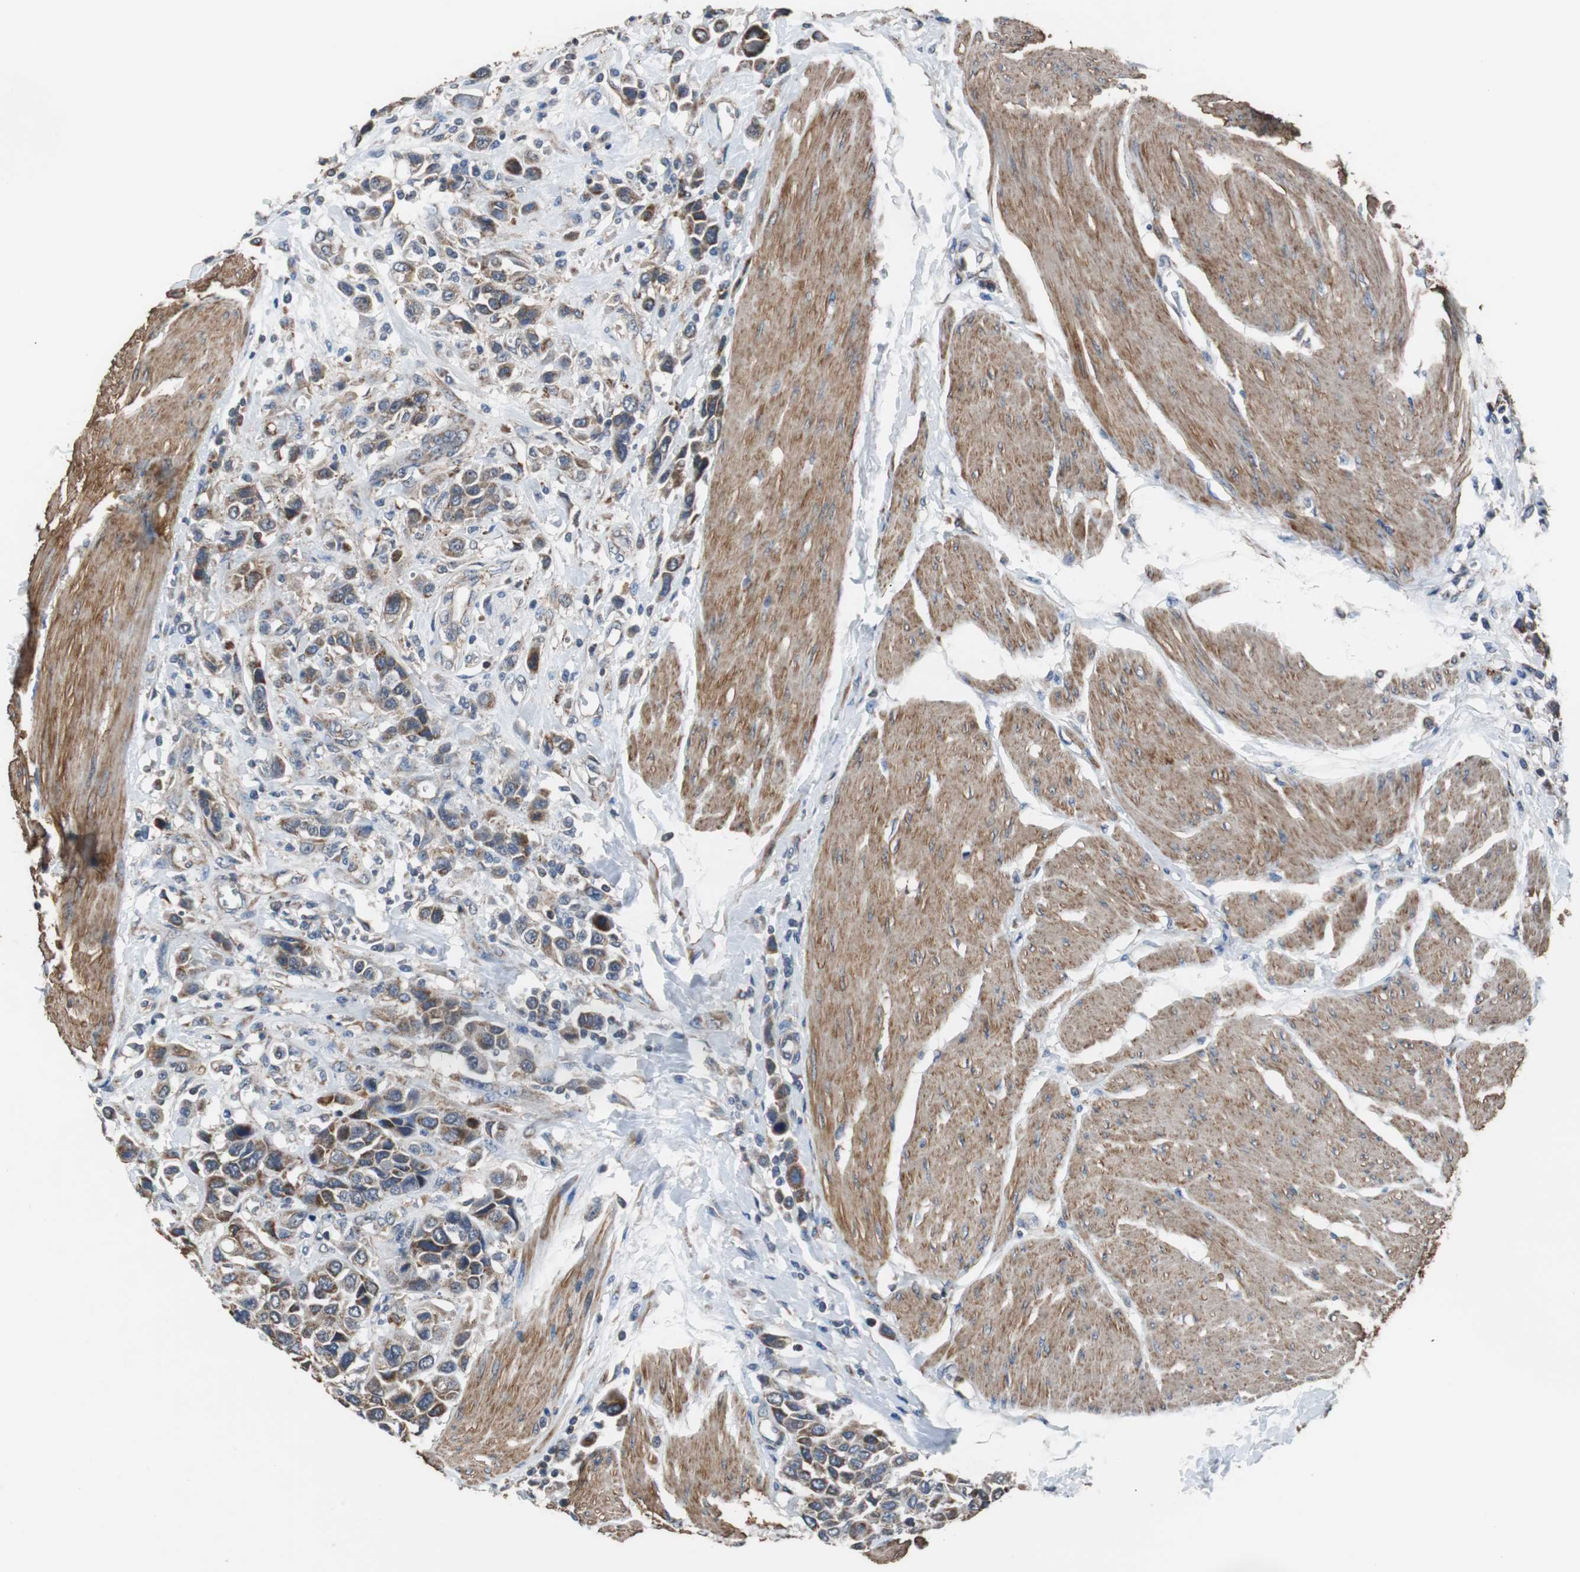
{"staining": {"intensity": "moderate", "quantity": ">75%", "location": "cytoplasmic/membranous"}, "tissue": "urothelial cancer", "cell_type": "Tumor cells", "image_type": "cancer", "snomed": [{"axis": "morphology", "description": "Urothelial carcinoma, High grade"}, {"axis": "topography", "description": "Urinary bladder"}], "caption": "The micrograph shows staining of urothelial cancer, revealing moderate cytoplasmic/membranous protein positivity (brown color) within tumor cells. (DAB IHC, brown staining for protein, blue staining for nuclei).", "gene": "PITRM1", "patient": {"sex": "male", "age": 50}}